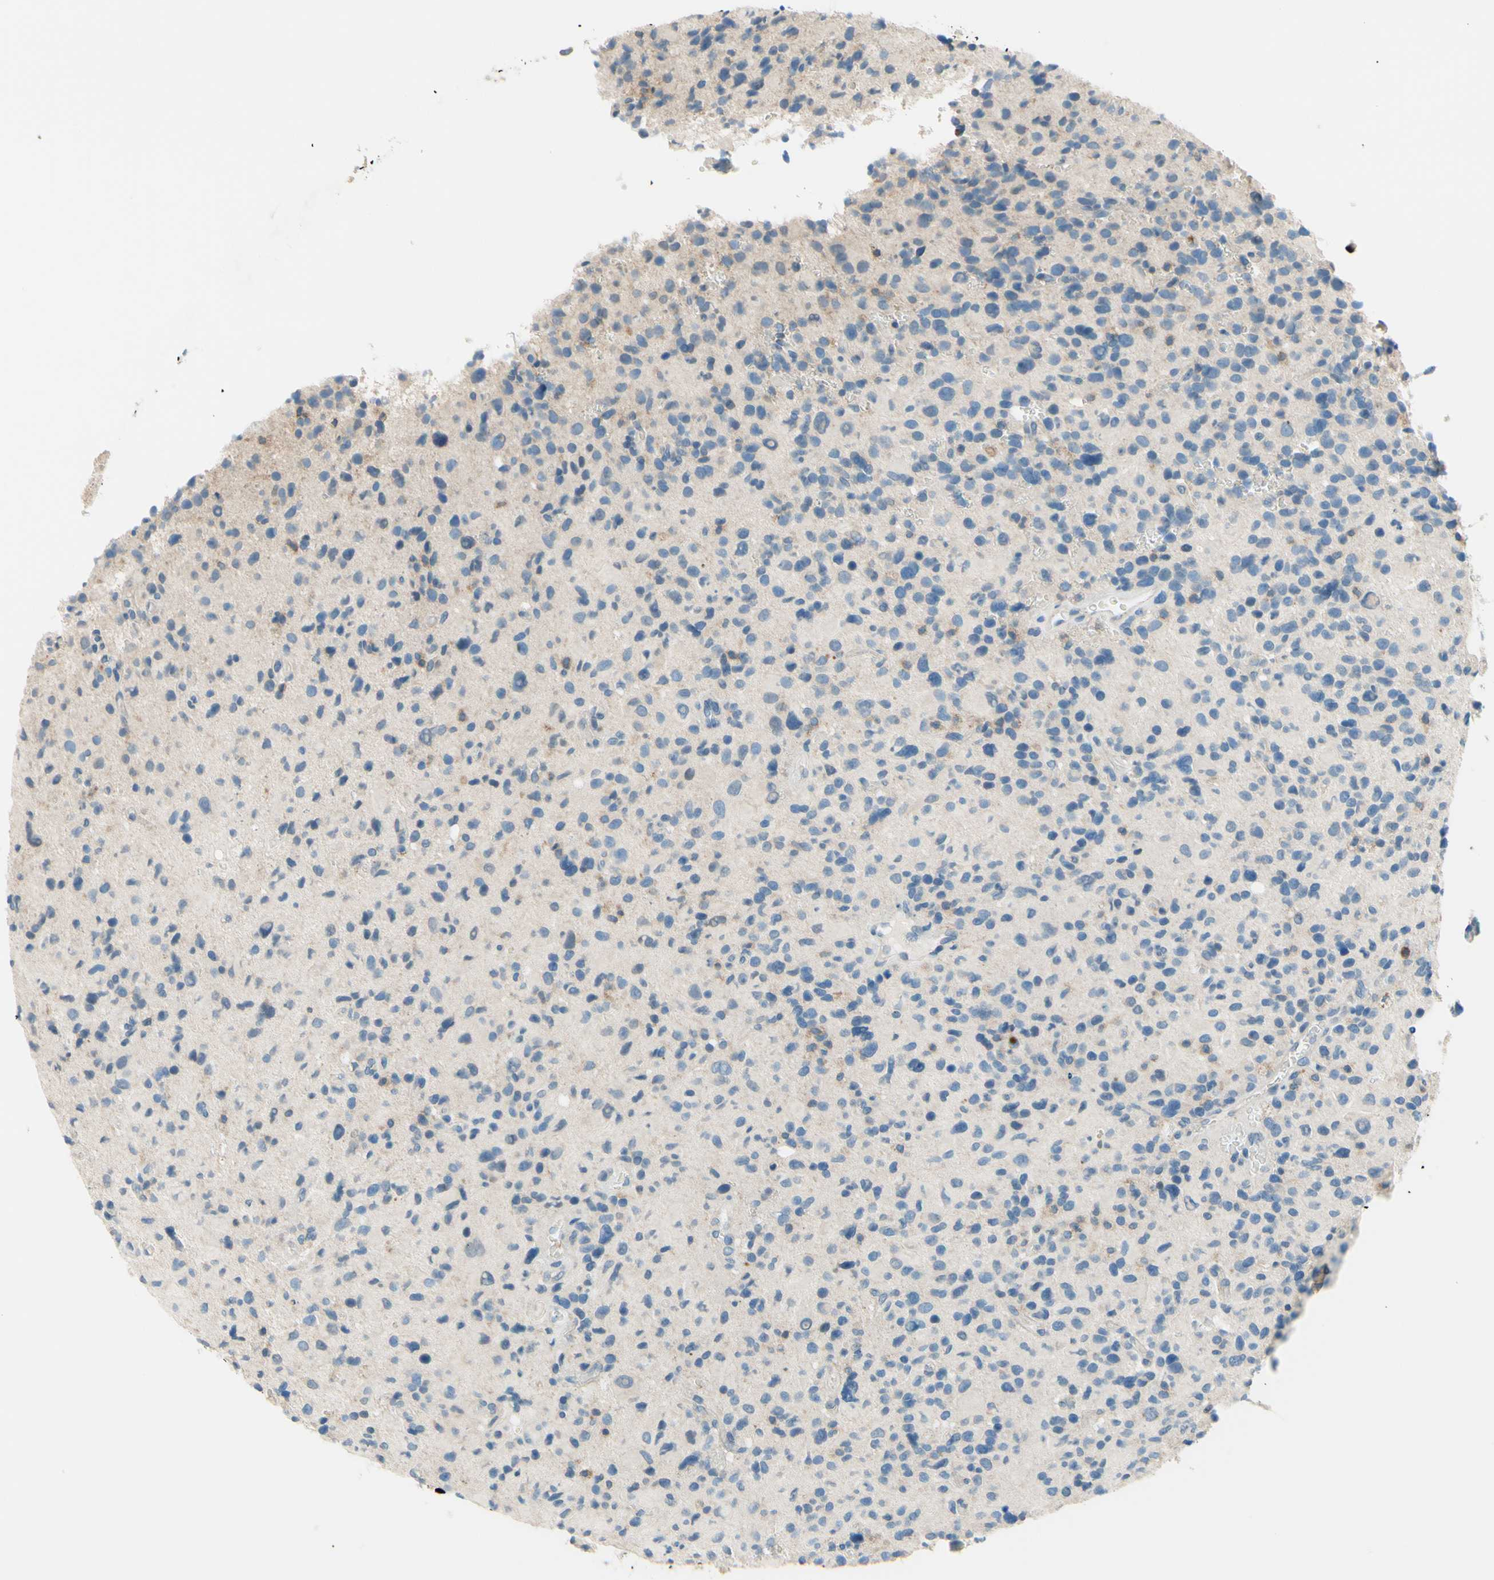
{"staining": {"intensity": "negative", "quantity": "none", "location": "none"}, "tissue": "glioma", "cell_type": "Tumor cells", "image_type": "cancer", "snomed": [{"axis": "morphology", "description": "Glioma, malignant, High grade"}, {"axis": "topography", "description": "Brain"}], "caption": "Human high-grade glioma (malignant) stained for a protein using IHC reveals no staining in tumor cells.", "gene": "SIGLEC9", "patient": {"sex": "male", "age": 48}}